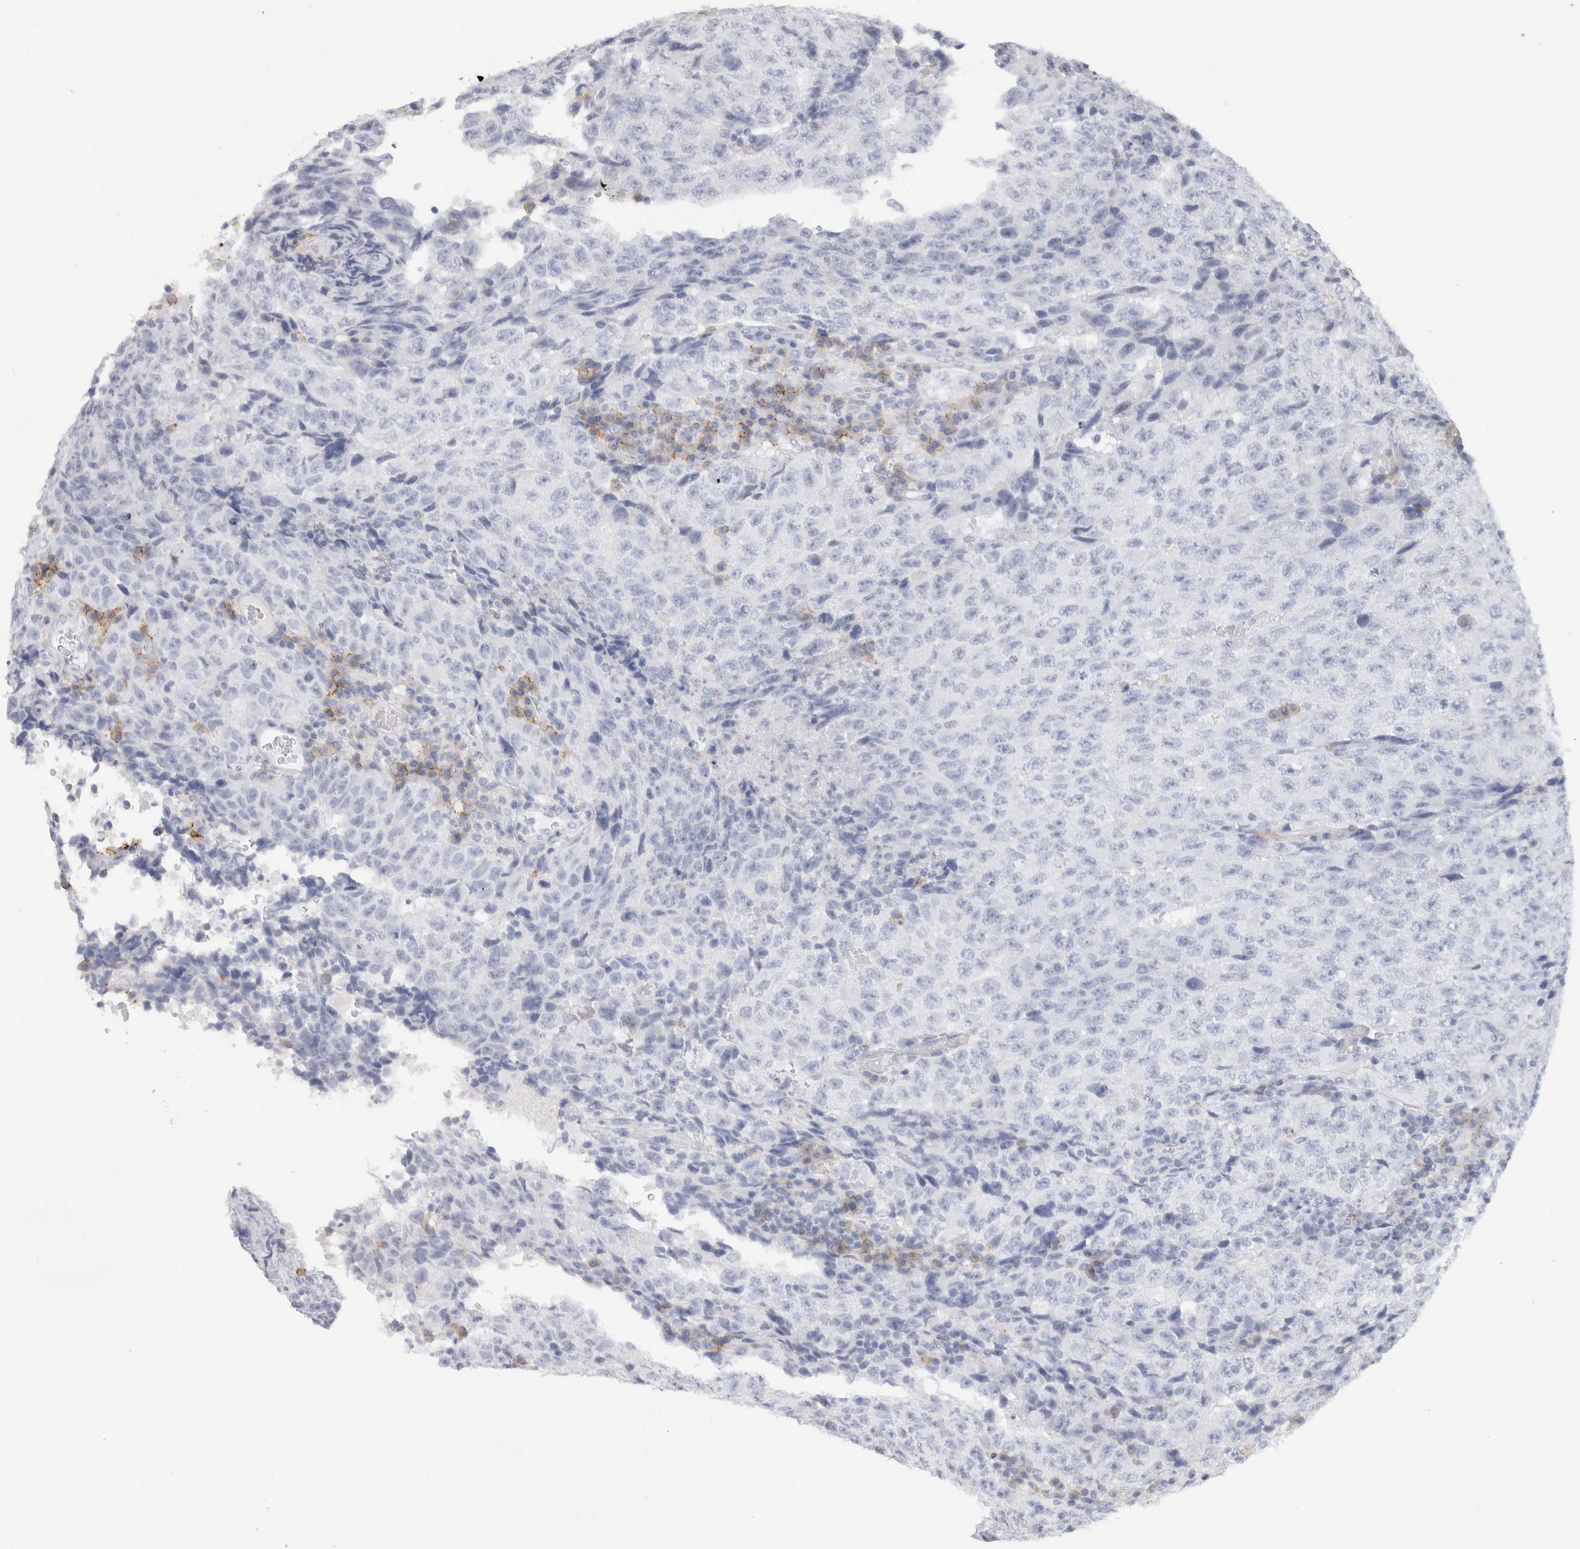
{"staining": {"intensity": "negative", "quantity": "none", "location": "none"}, "tissue": "testis cancer", "cell_type": "Tumor cells", "image_type": "cancer", "snomed": [{"axis": "morphology", "description": "Necrosis, NOS"}, {"axis": "morphology", "description": "Carcinoma, Embryonal, NOS"}, {"axis": "topography", "description": "Testis"}], "caption": "Tumor cells are negative for brown protein staining in testis cancer (embryonal carcinoma).", "gene": "CD38", "patient": {"sex": "male", "age": 19}}